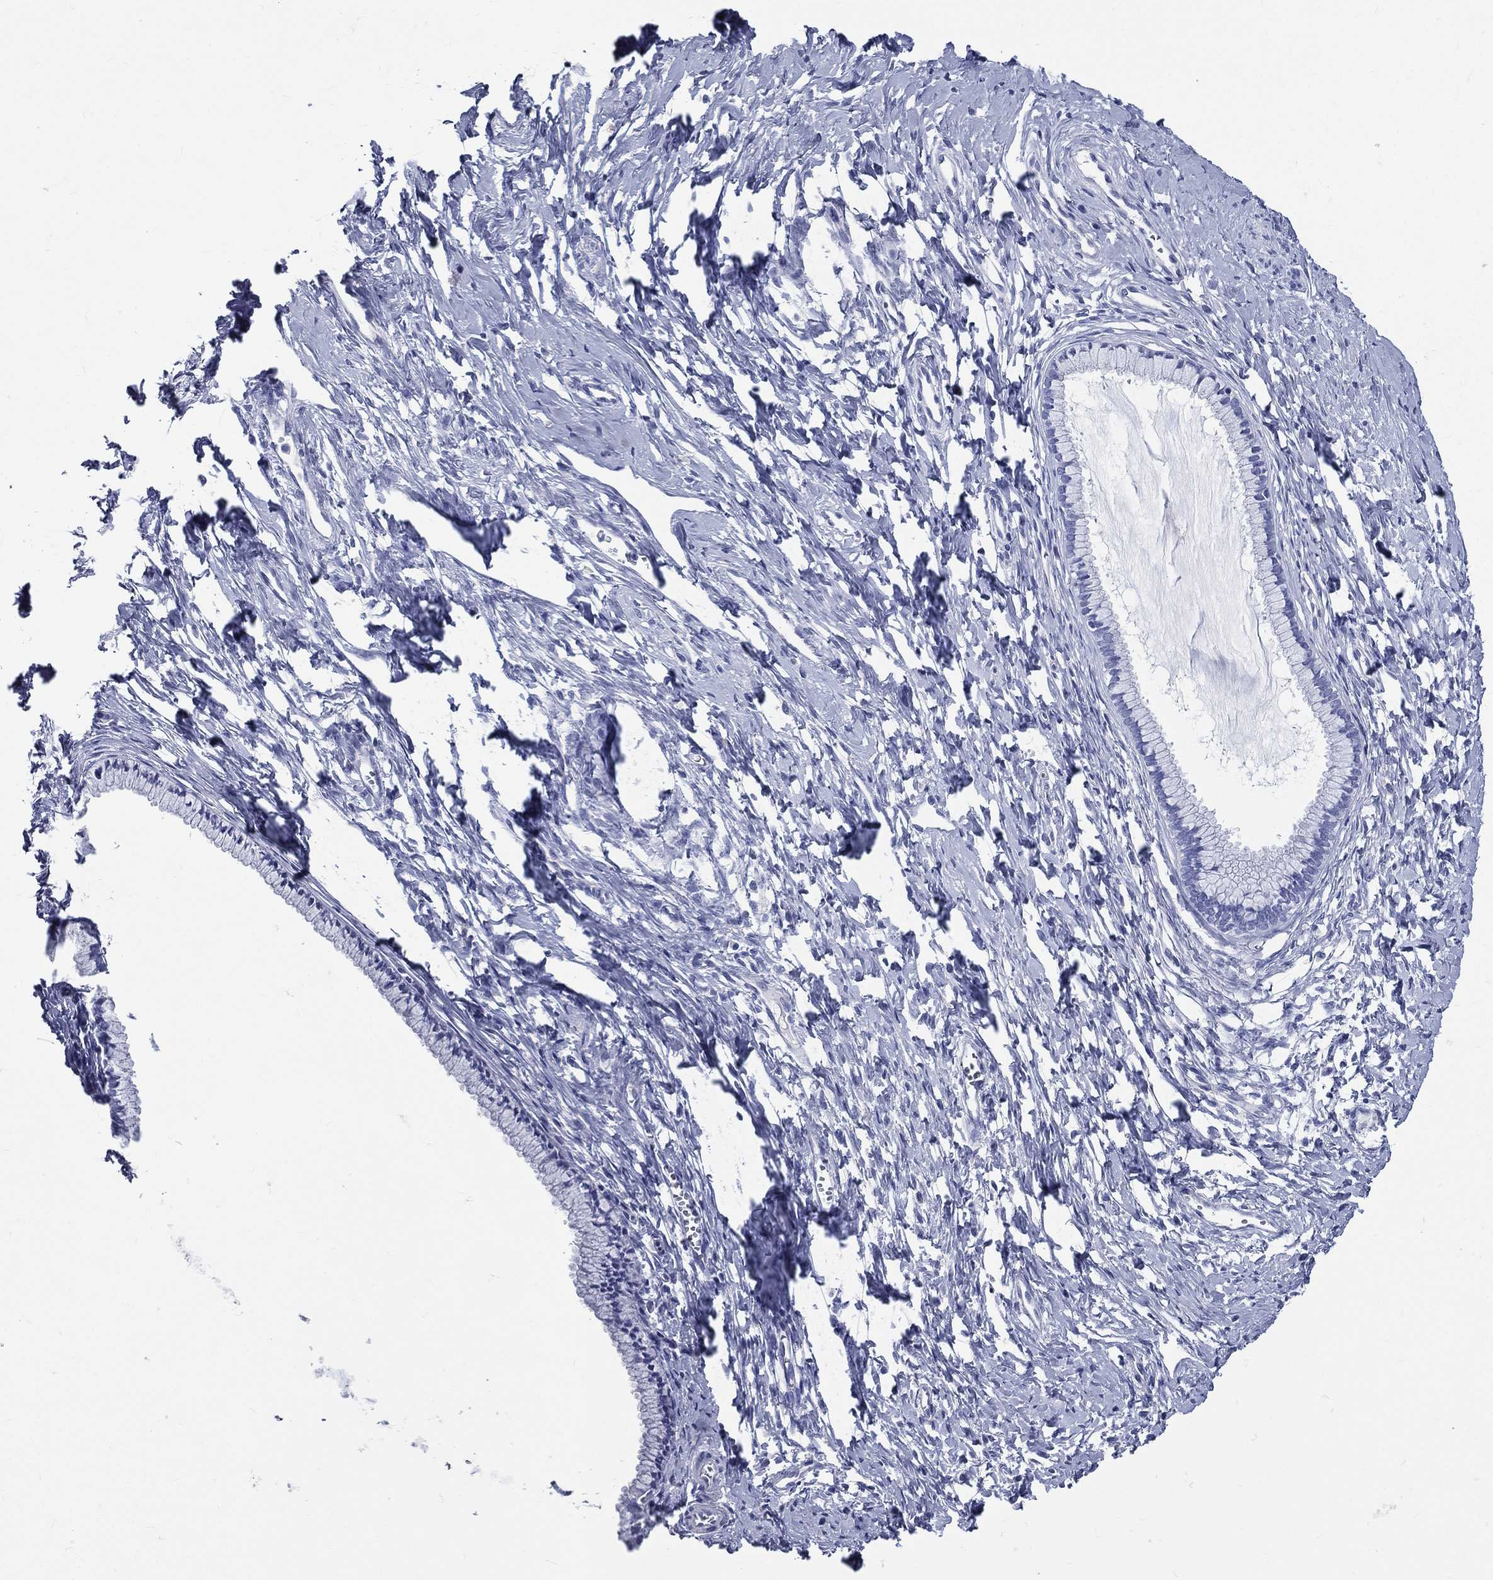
{"staining": {"intensity": "negative", "quantity": "none", "location": "none"}, "tissue": "cervix", "cell_type": "Glandular cells", "image_type": "normal", "snomed": [{"axis": "morphology", "description": "Normal tissue, NOS"}, {"axis": "topography", "description": "Cervix"}], "caption": "A high-resolution image shows immunohistochemistry (IHC) staining of unremarkable cervix, which demonstrates no significant expression in glandular cells.", "gene": "DPYS", "patient": {"sex": "female", "age": 40}}